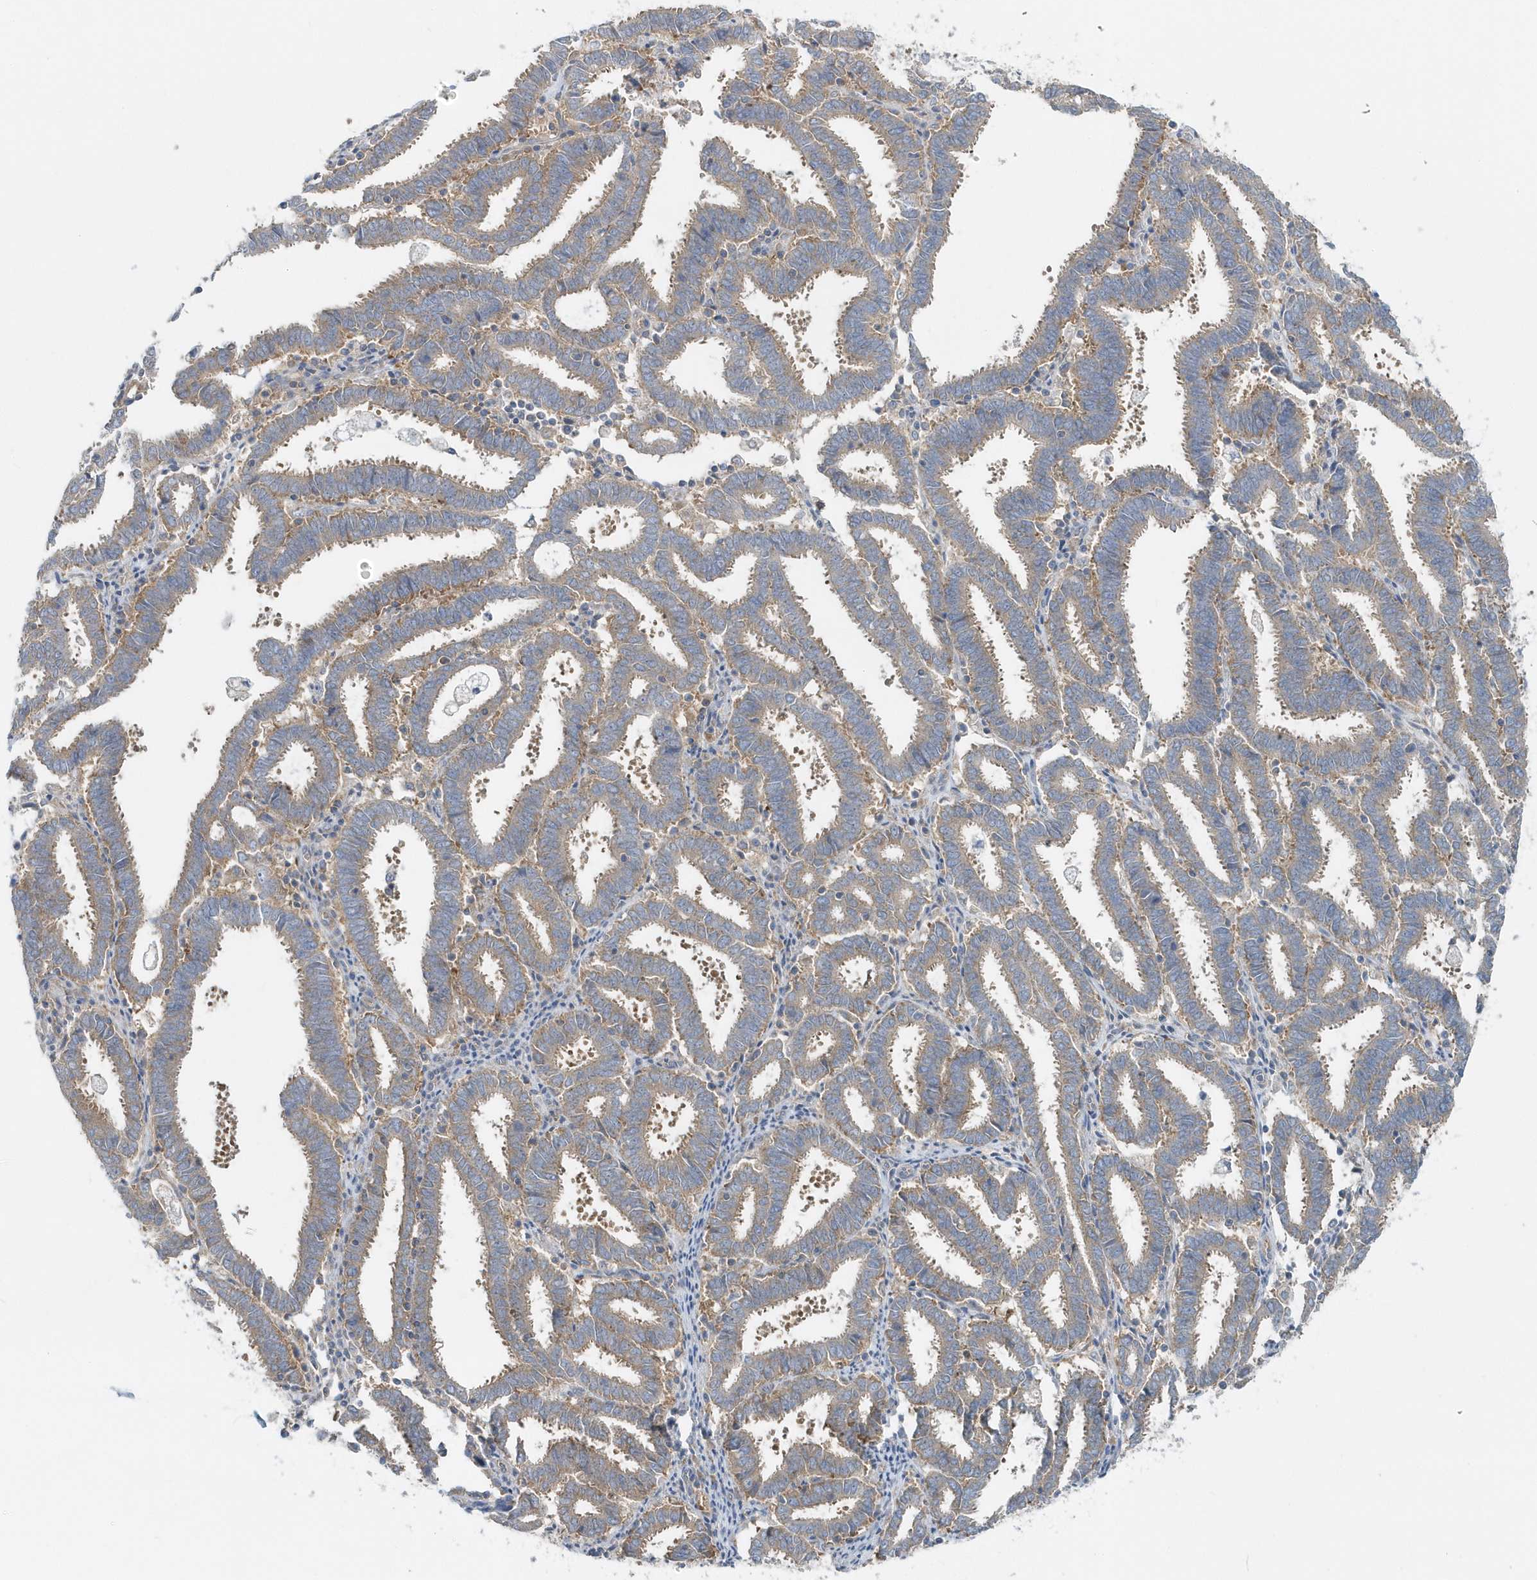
{"staining": {"intensity": "weak", "quantity": ">75%", "location": "cytoplasmic/membranous"}, "tissue": "endometrial cancer", "cell_type": "Tumor cells", "image_type": "cancer", "snomed": [{"axis": "morphology", "description": "Adenocarcinoma, NOS"}, {"axis": "topography", "description": "Uterus"}], "caption": "Immunohistochemistry photomicrograph of human adenocarcinoma (endometrial) stained for a protein (brown), which exhibits low levels of weak cytoplasmic/membranous staining in about >75% of tumor cells.", "gene": "EIF3C", "patient": {"sex": "female", "age": 83}}